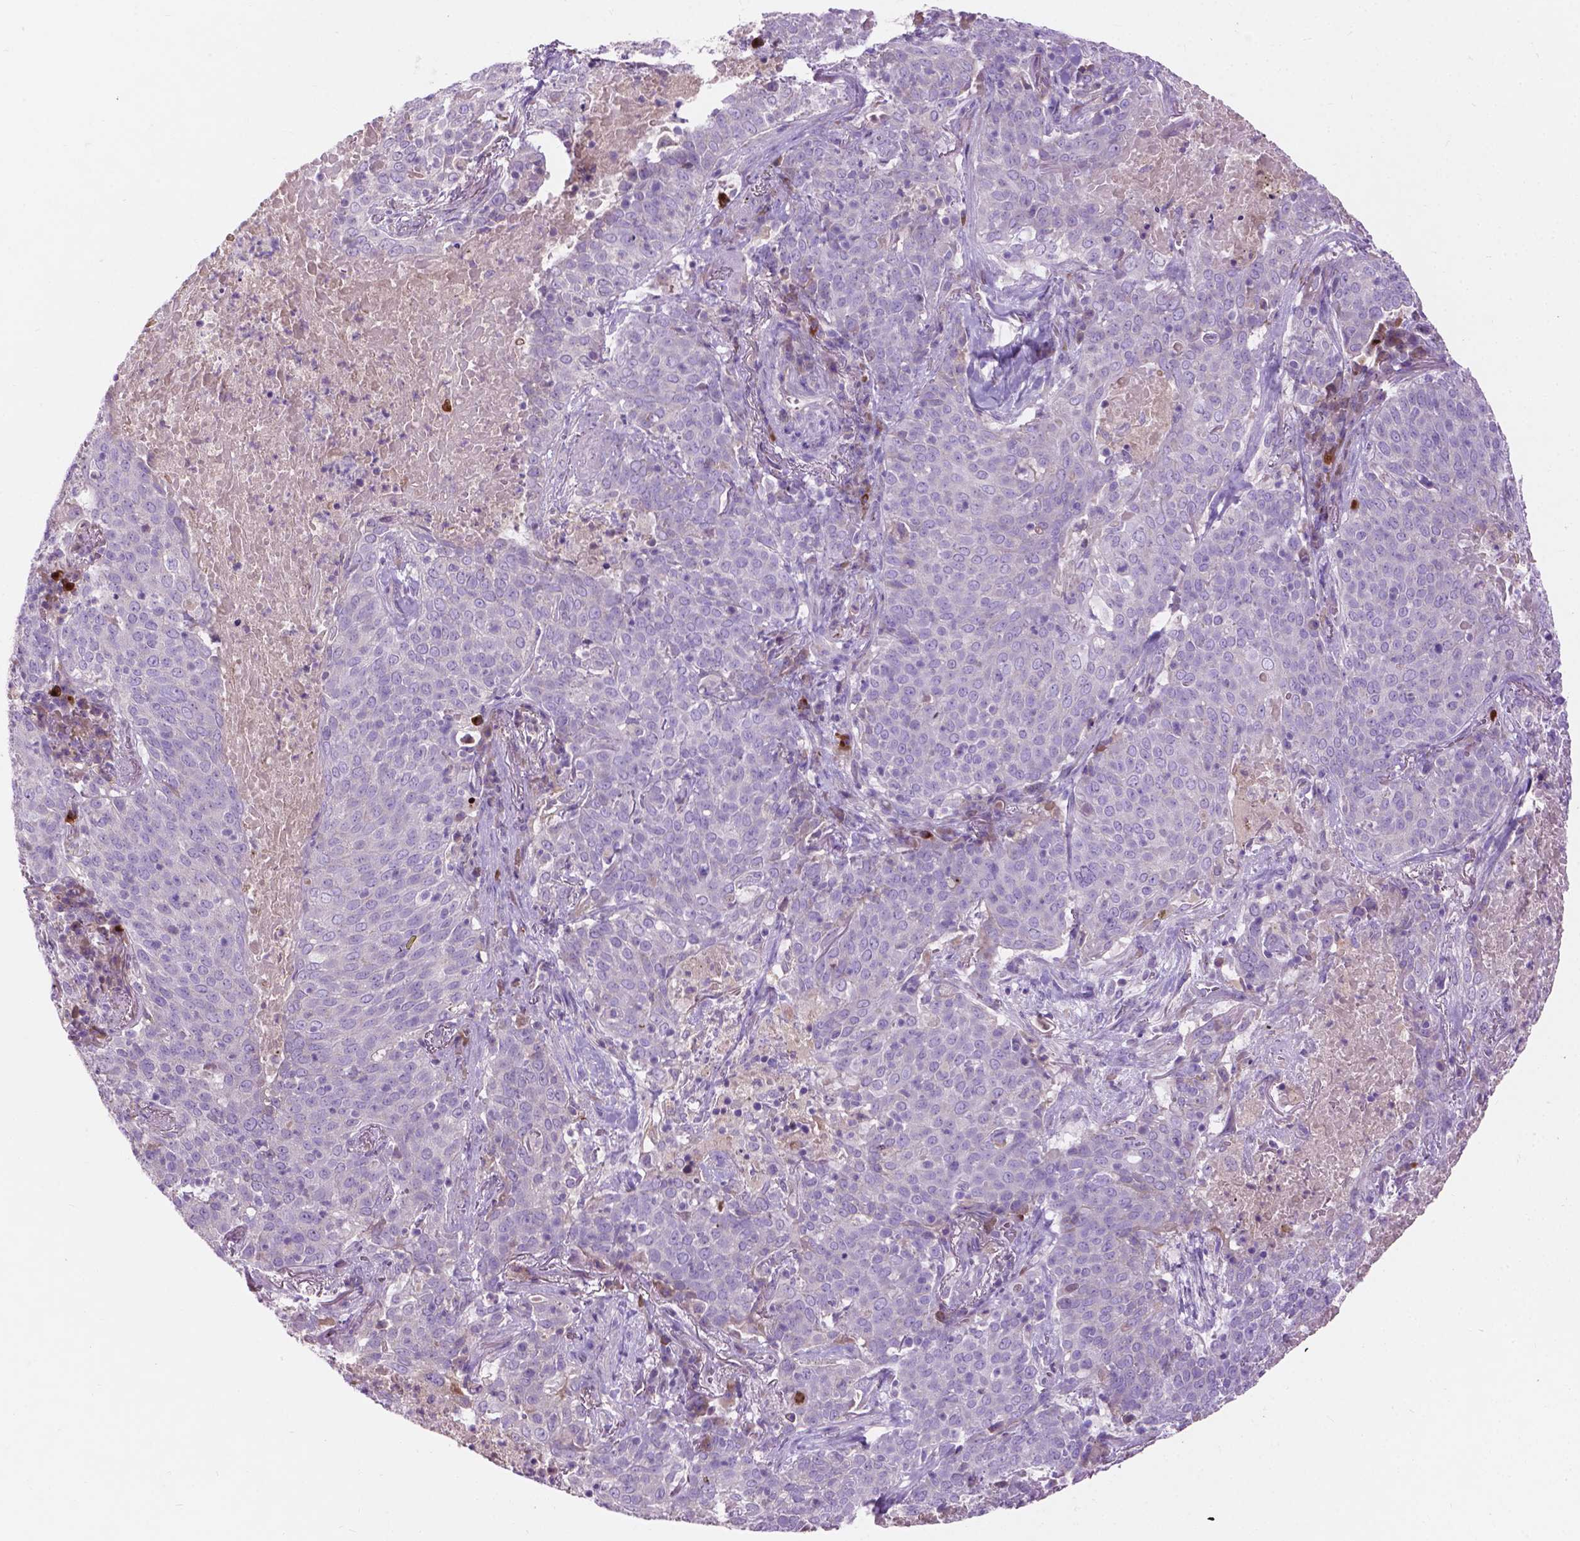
{"staining": {"intensity": "negative", "quantity": "none", "location": "none"}, "tissue": "lung cancer", "cell_type": "Tumor cells", "image_type": "cancer", "snomed": [{"axis": "morphology", "description": "Squamous cell carcinoma, NOS"}, {"axis": "topography", "description": "Lung"}], "caption": "A photomicrograph of lung cancer (squamous cell carcinoma) stained for a protein exhibits no brown staining in tumor cells.", "gene": "NOXO1", "patient": {"sex": "male", "age": 82}}